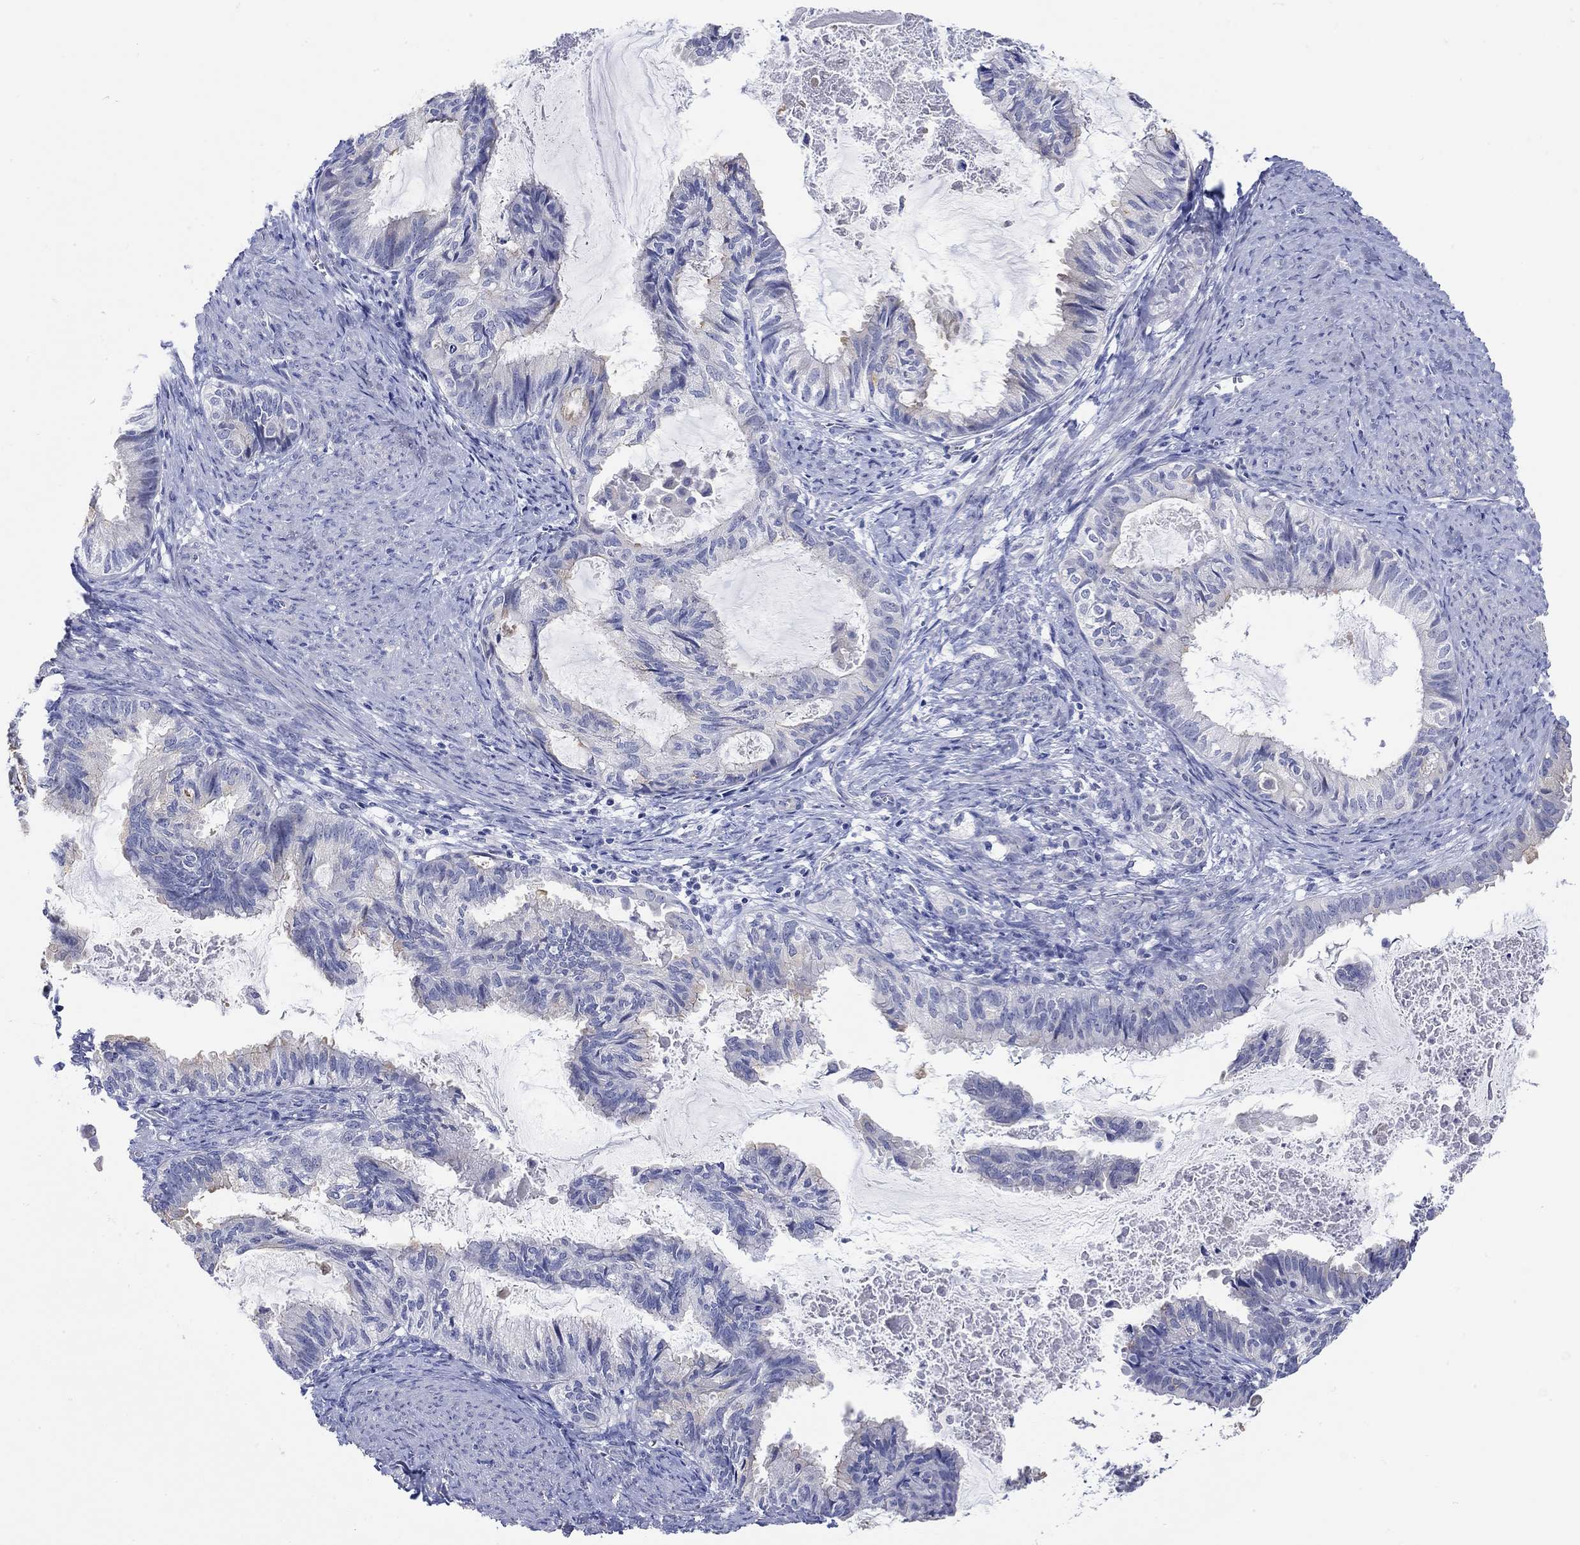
{"staining": {"intensity": "negative", "quantity": "none", "location": "none"}, "tissue": "endometrial cancer", "cell_type": "Tumor cells", "image_type": "cancer", "snomed": [{"axis": "morphology", "description": "Adenocarcinoma, NOS"}, {"axis": "topography", "description": "Endometrium"}], "caption": "This is a image of immunohistochemistry (IHC) staining of endometrial cancer (adenocarcinoma), which shows no positivity in tumor cells.", "gene": "KRT222", "patient": {"sex": "female", "age": 86}}